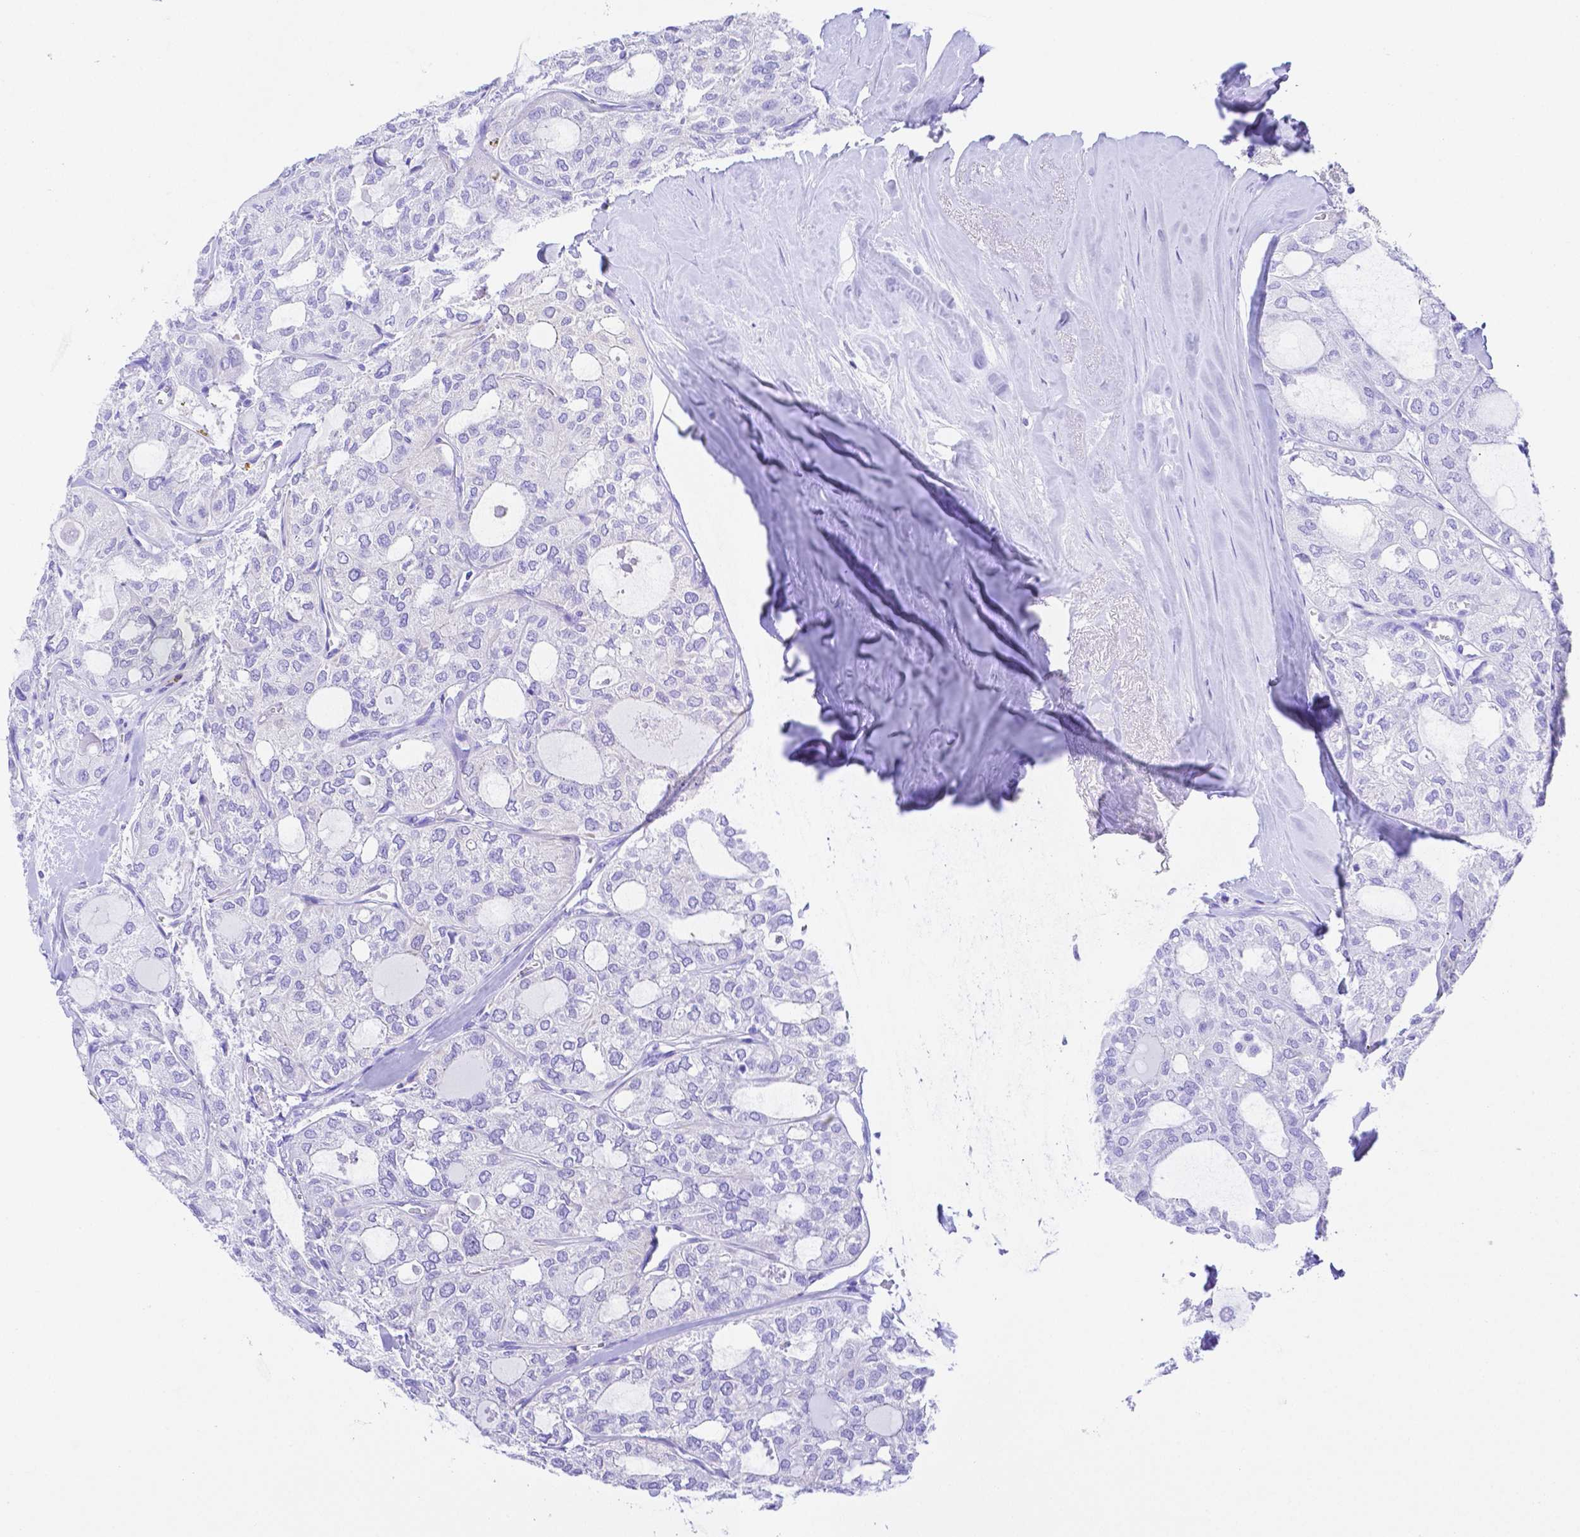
{"staining": {"intensity": "negative", "quantity": "none", "location": "none"}, "tissue": "thyroid cancer", "cell_type": "Tumor cells", "image_type": "cancer", "snomed": [{"axis": "morphology", "description": "Follicular adenoma carcinoma, NOS"}, {"axis": "topography", "description": "Thyroid gland"}], "caption": "High power microscopy histopathology image of an immunohistochemistry histopathology image of thyroid cancer (follicular adenoma carcinoma), revealing no significant staining in tumor cells. (Stains: DAB immunohistochemistry (IHC) with hematoxylin counter stain, Microscopy: brightfield microscopy at high magnification).", "gene": "SMR3A", "patient": {"sex": "male", "age": 75}}